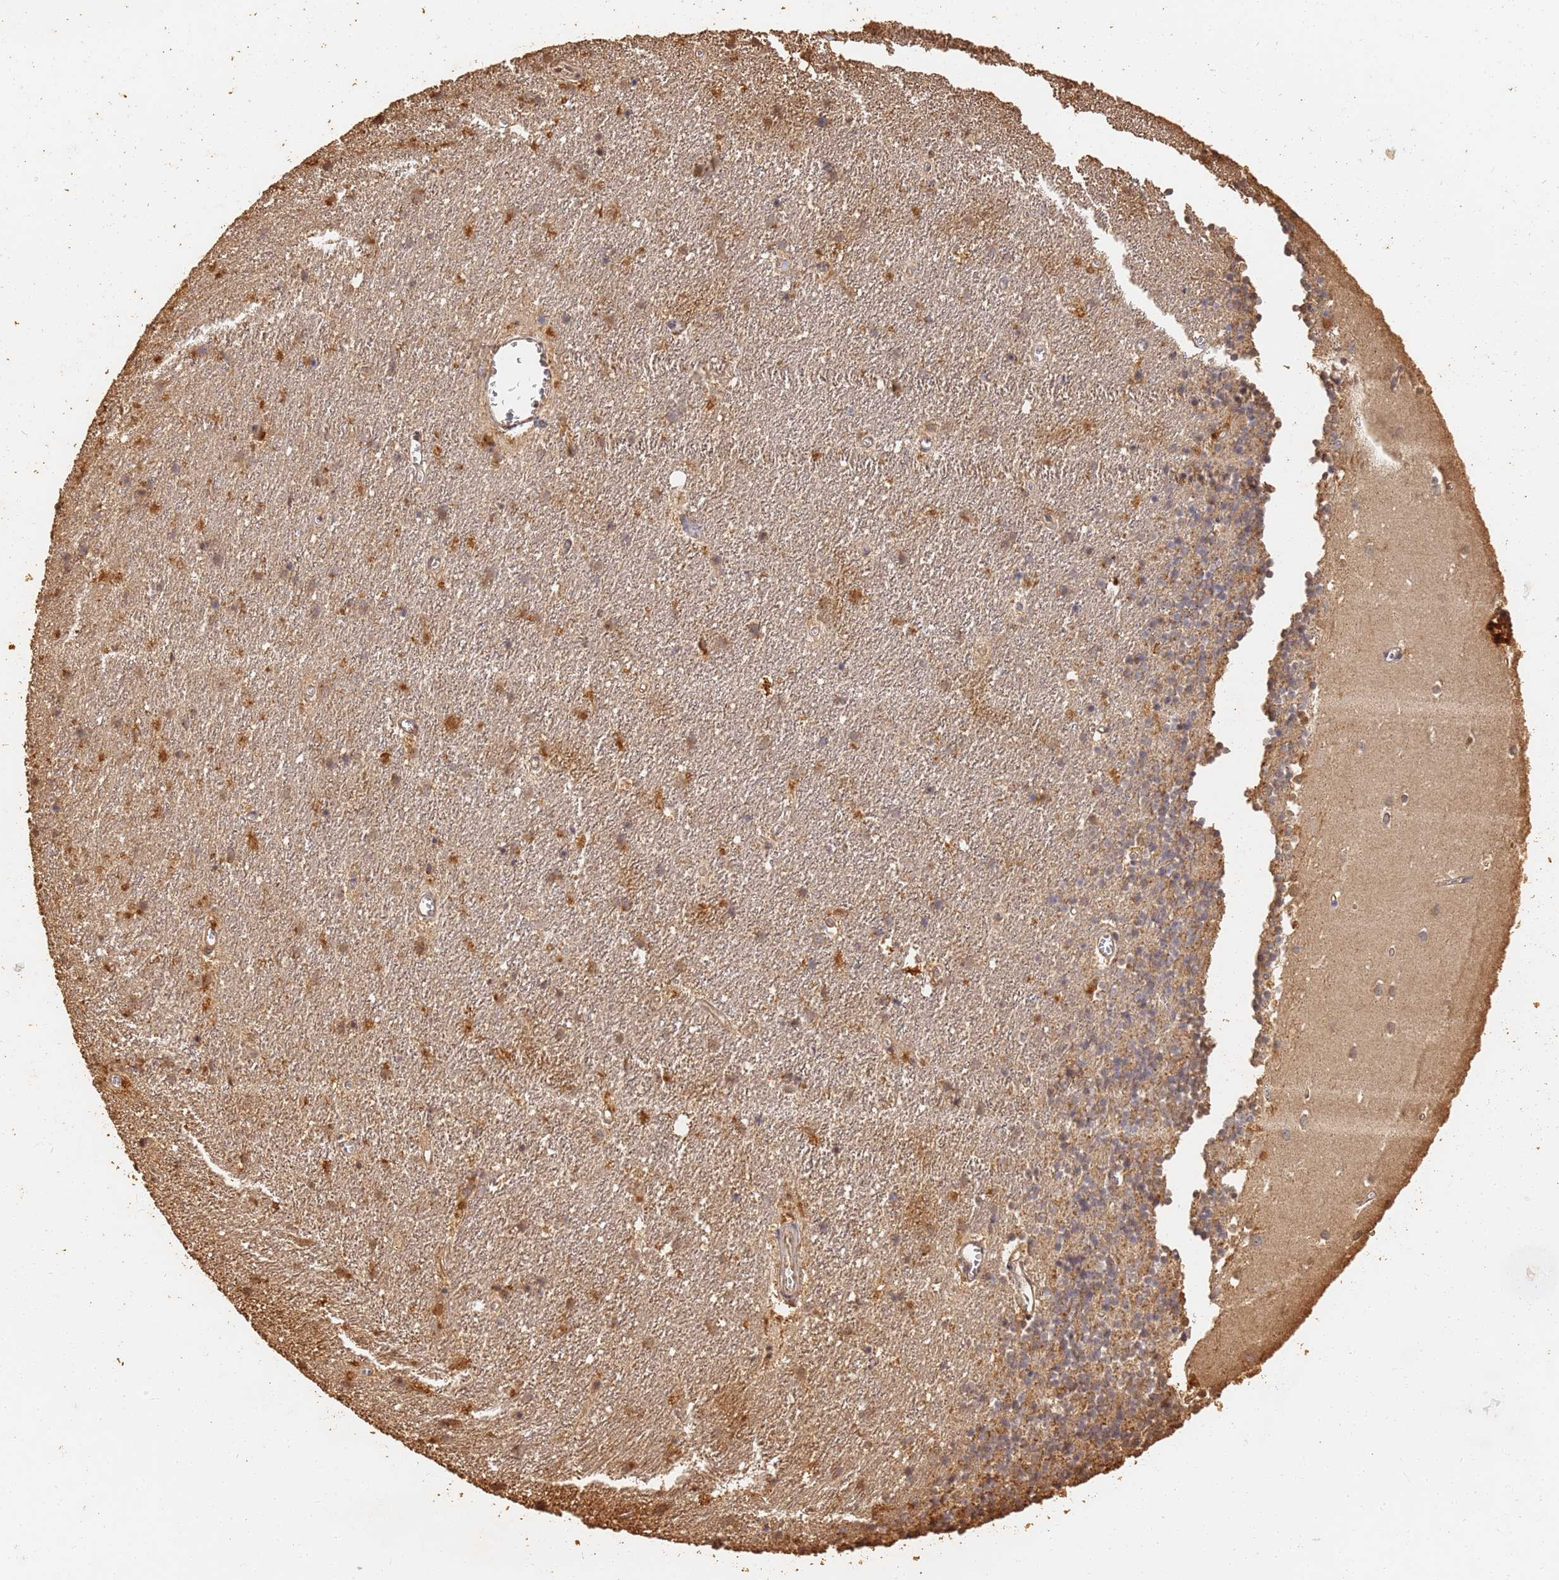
{"staining": {"intensity": "moderate", "quantity": "25%-75%", "location": "cytoplasmic/membranous"}, "tissue": "cerebellum", "cell_type": "Cells in granular layer", "image_type": "normal", "snomed": [{"axis": "morphology", "description": "Normal tissue, NOS"}, {"axis": "topography", "description": "Cerebellum"}], "caption": "Immunohistochemical staining of benign cerebellum displays moderate cytoplasmic/membranous protein staining in about 25%-75% of cells in granular layer. The protein of interest is stained brown, and the nuclei are stained in blue (DAB (3,3'-diaminobenzidine) IHC with brightfield microscopy, high magnification).", "gene": "JAK2", "patient": {"sex": "male", "age": 54}}